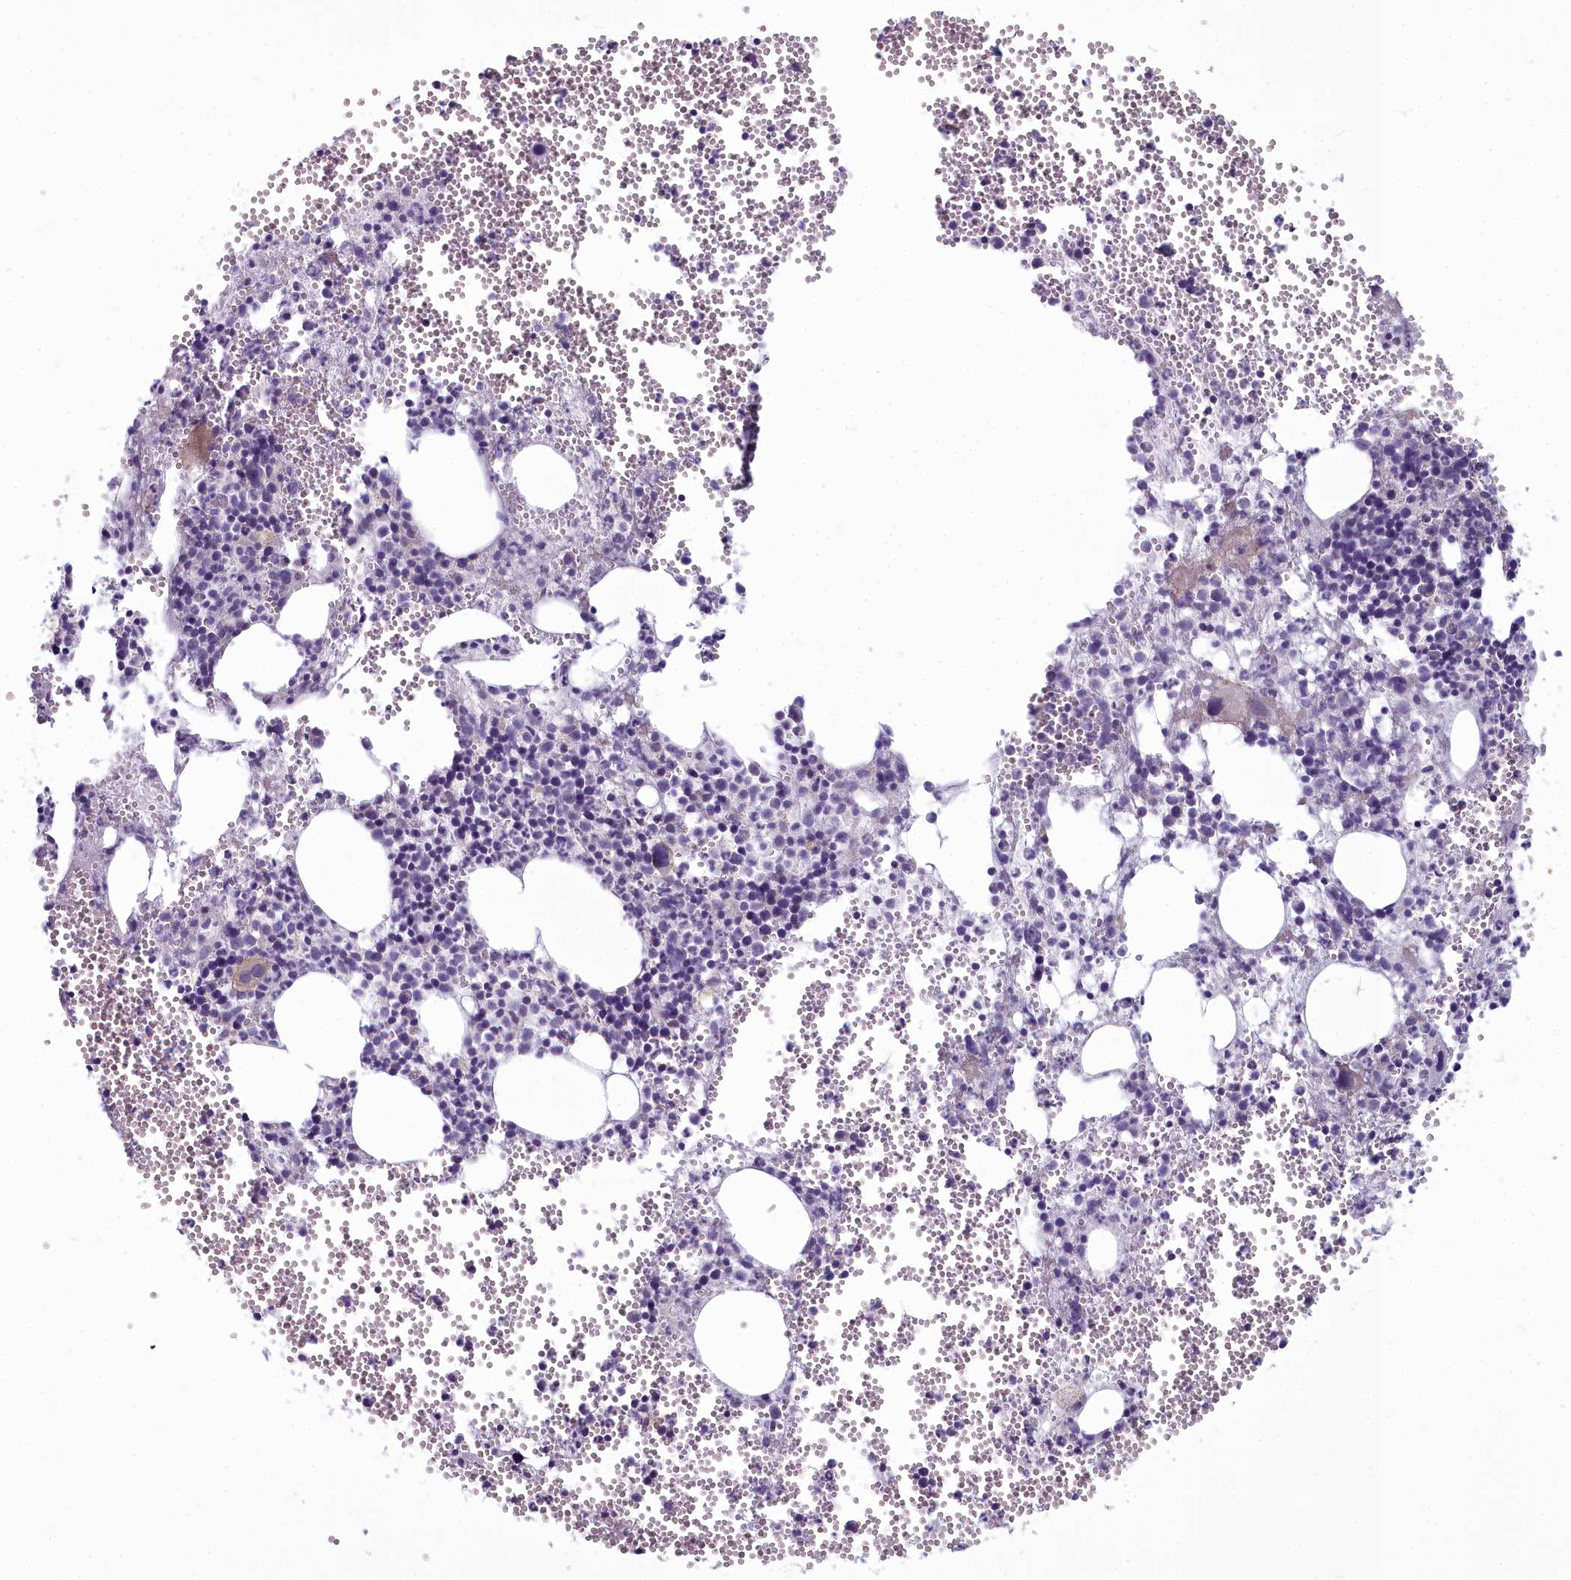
{"staining": {"intensity": "weak", "quantity": "<25%", "location": "cytoplasmic/membranous"}, "tissue": "bone marrow", "cell_type": "Hematopoietic cells", "image_type": "normal", "snomed": [{"axis": "morphology", "description": "Normal tissue, NOS"}, {"axis": "topography", "description": "Bone marrow"}], "caption": "DAB (3,3'-diaminobenzidine) immunohistochemical staining of benign human bone marrow displays no significant positivity in hematopoietic cells. (Stains: DAB (3,3'-diaminobenzidine) immunohistochemistry (IHC) with hematoxylin counter stain, Microscopy: brightfield microscopy at high magnification).", "gene": "INSYN2A", "patient": {"sex": "female", "age": 77}}